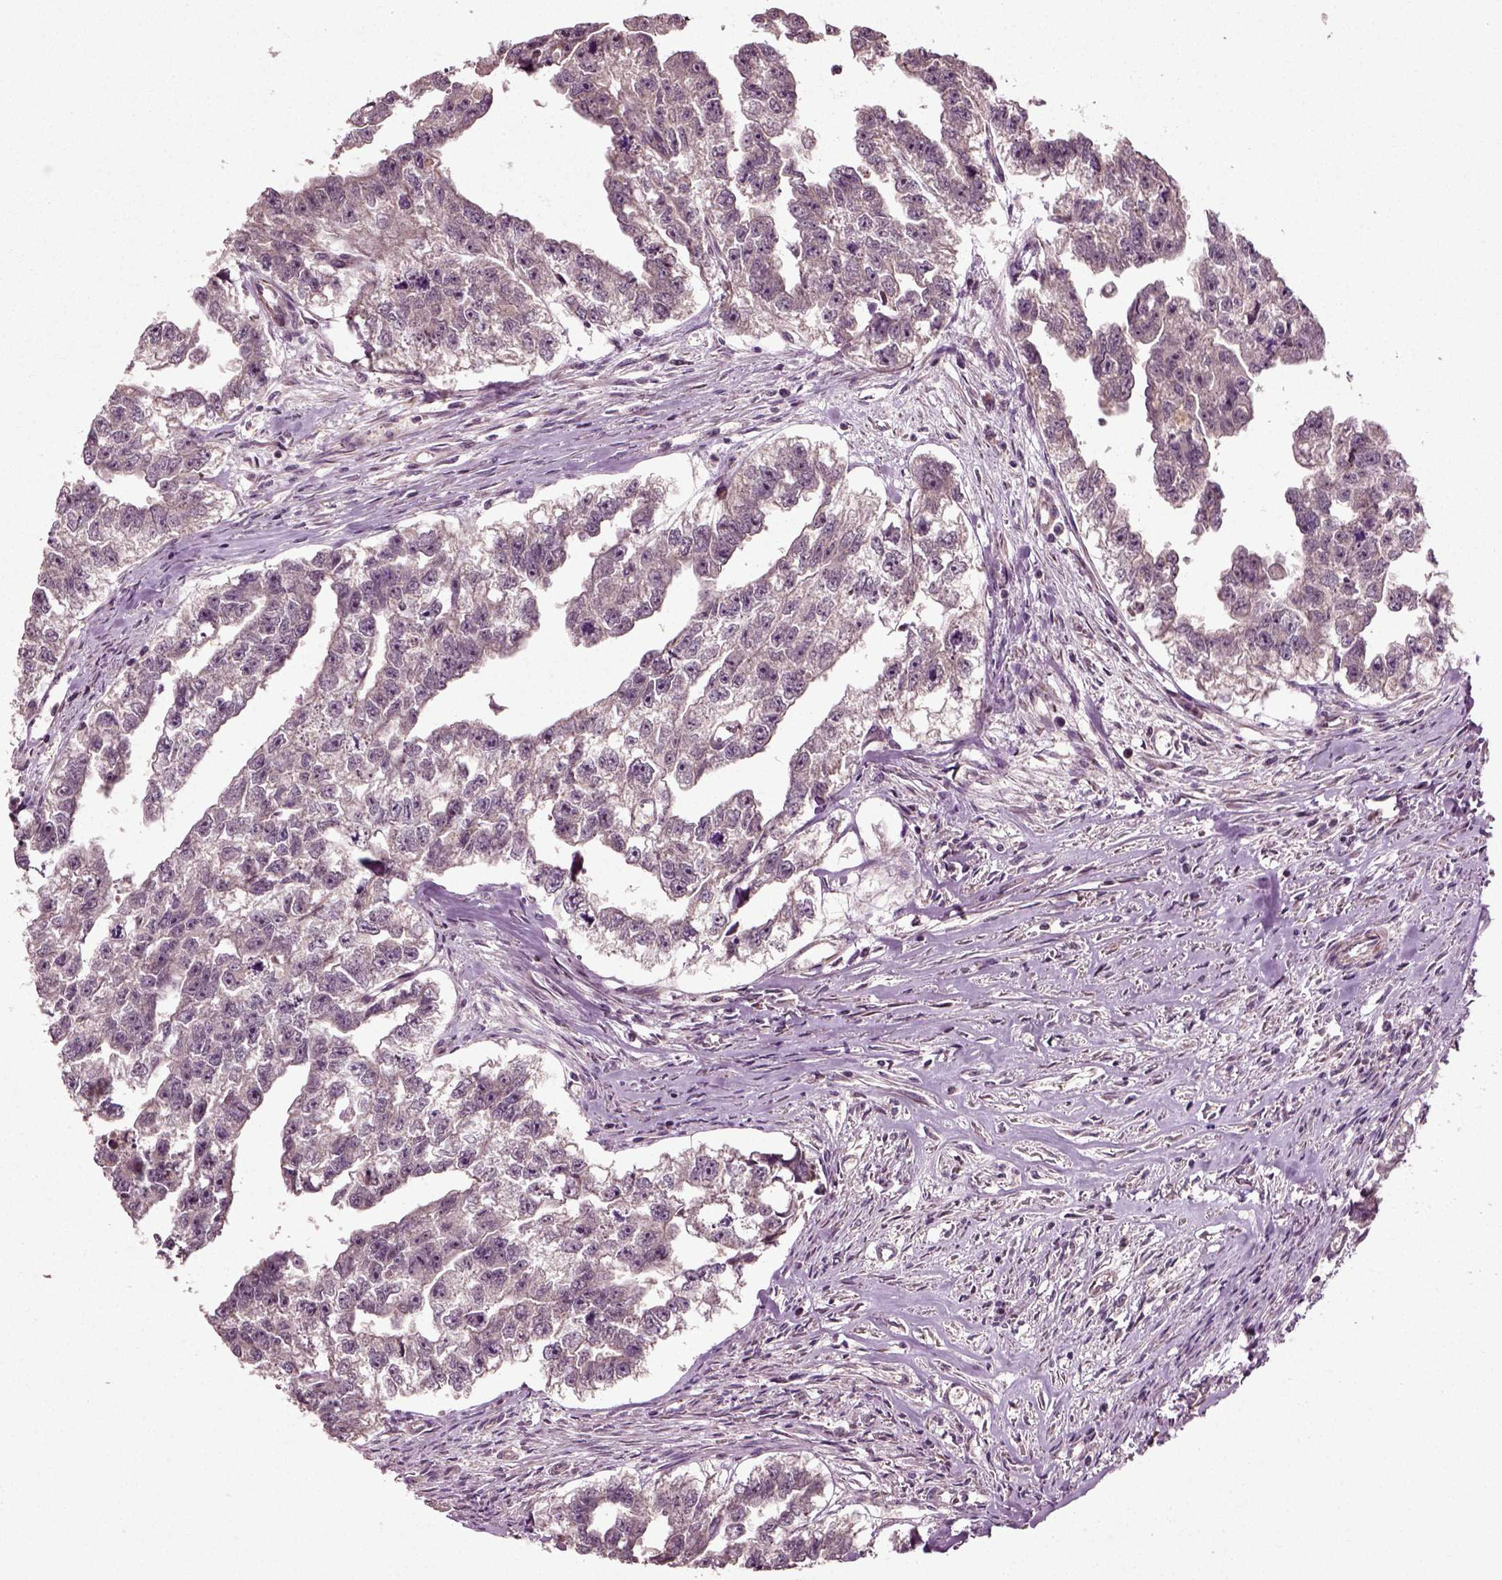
{"staining": {"intensity": "negative", "quantity": "none", "location": "none"}, "tissue": "testis cancer", "cell_type": "Tumor cells", "image_type": "cancer", "snomed": [{"axis": "morphology", "description": "Carcinoma, Embryonal, NOS"}, {"axis": "morphology", "description": "Teratoma, malignant, NOS"}, {"axis": "topography", "description": "Testis"}], "caption": "This is an IHC photomicrograph of human malignant teratoma (testis). There is no expression in tumor cells.", "gene": "PLCD3", "patient": {"sex": "male", "age": 44}}